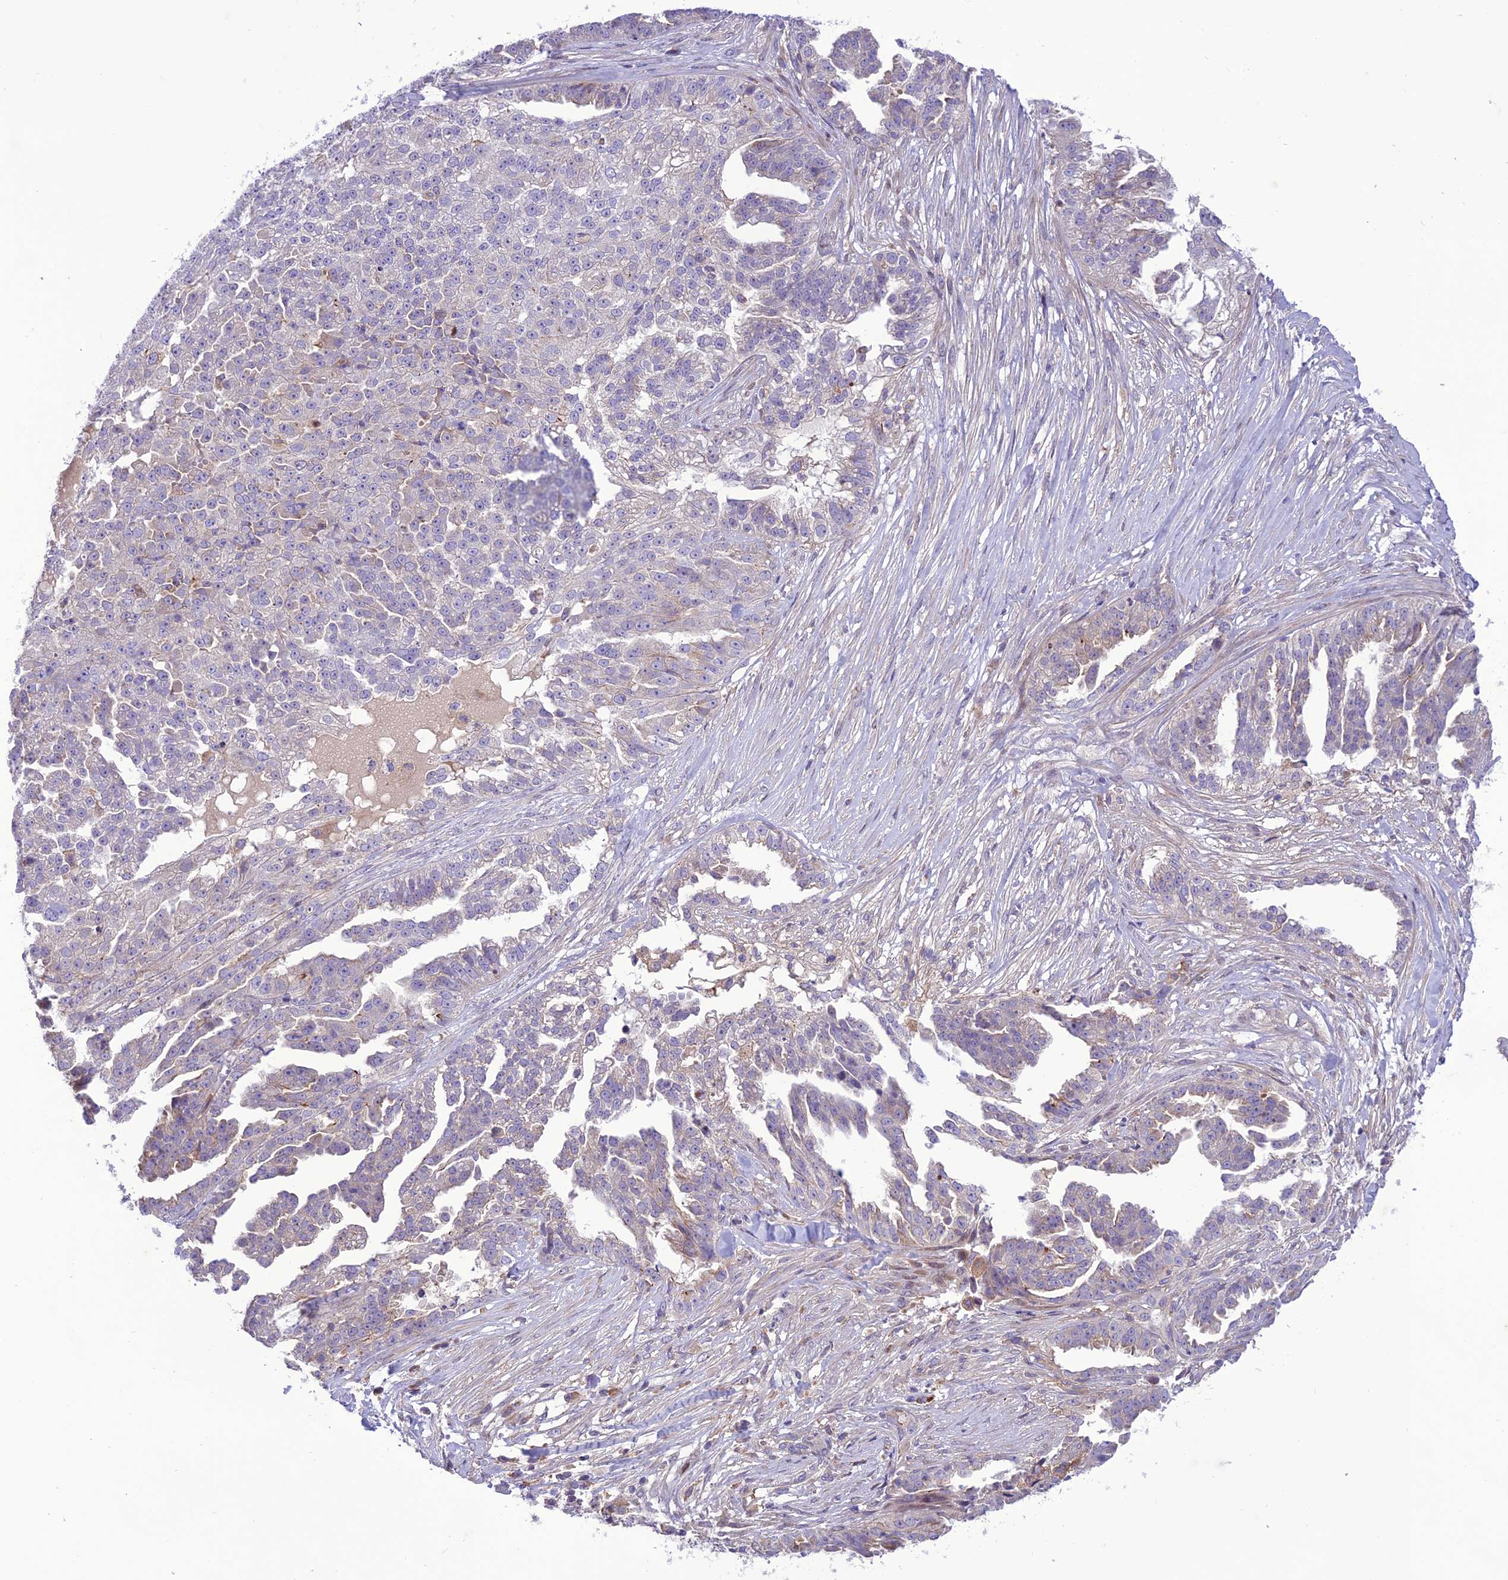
{"staining": {"intensity": "negative", "quantity": "none", "location": "none"}, "tissue": "ovarian cancer", "cell_type": "Tumor cells", "image_type": "cancer", "snomed": [{"axis": "morphology", "description": "Cystadenocarcinoma, serous, NOS"}, {"axis": "topography", "description": "Ovary"}], "caption": "High power microscopy photomicrograph of an immunohistochemistry (IHC) photomicrograph of ovarian serous cystadenocarcinoma, revealing no significant expression in tumor cells.", "gene": "JMY", "patient": {"sex": "female", "age": 58}}